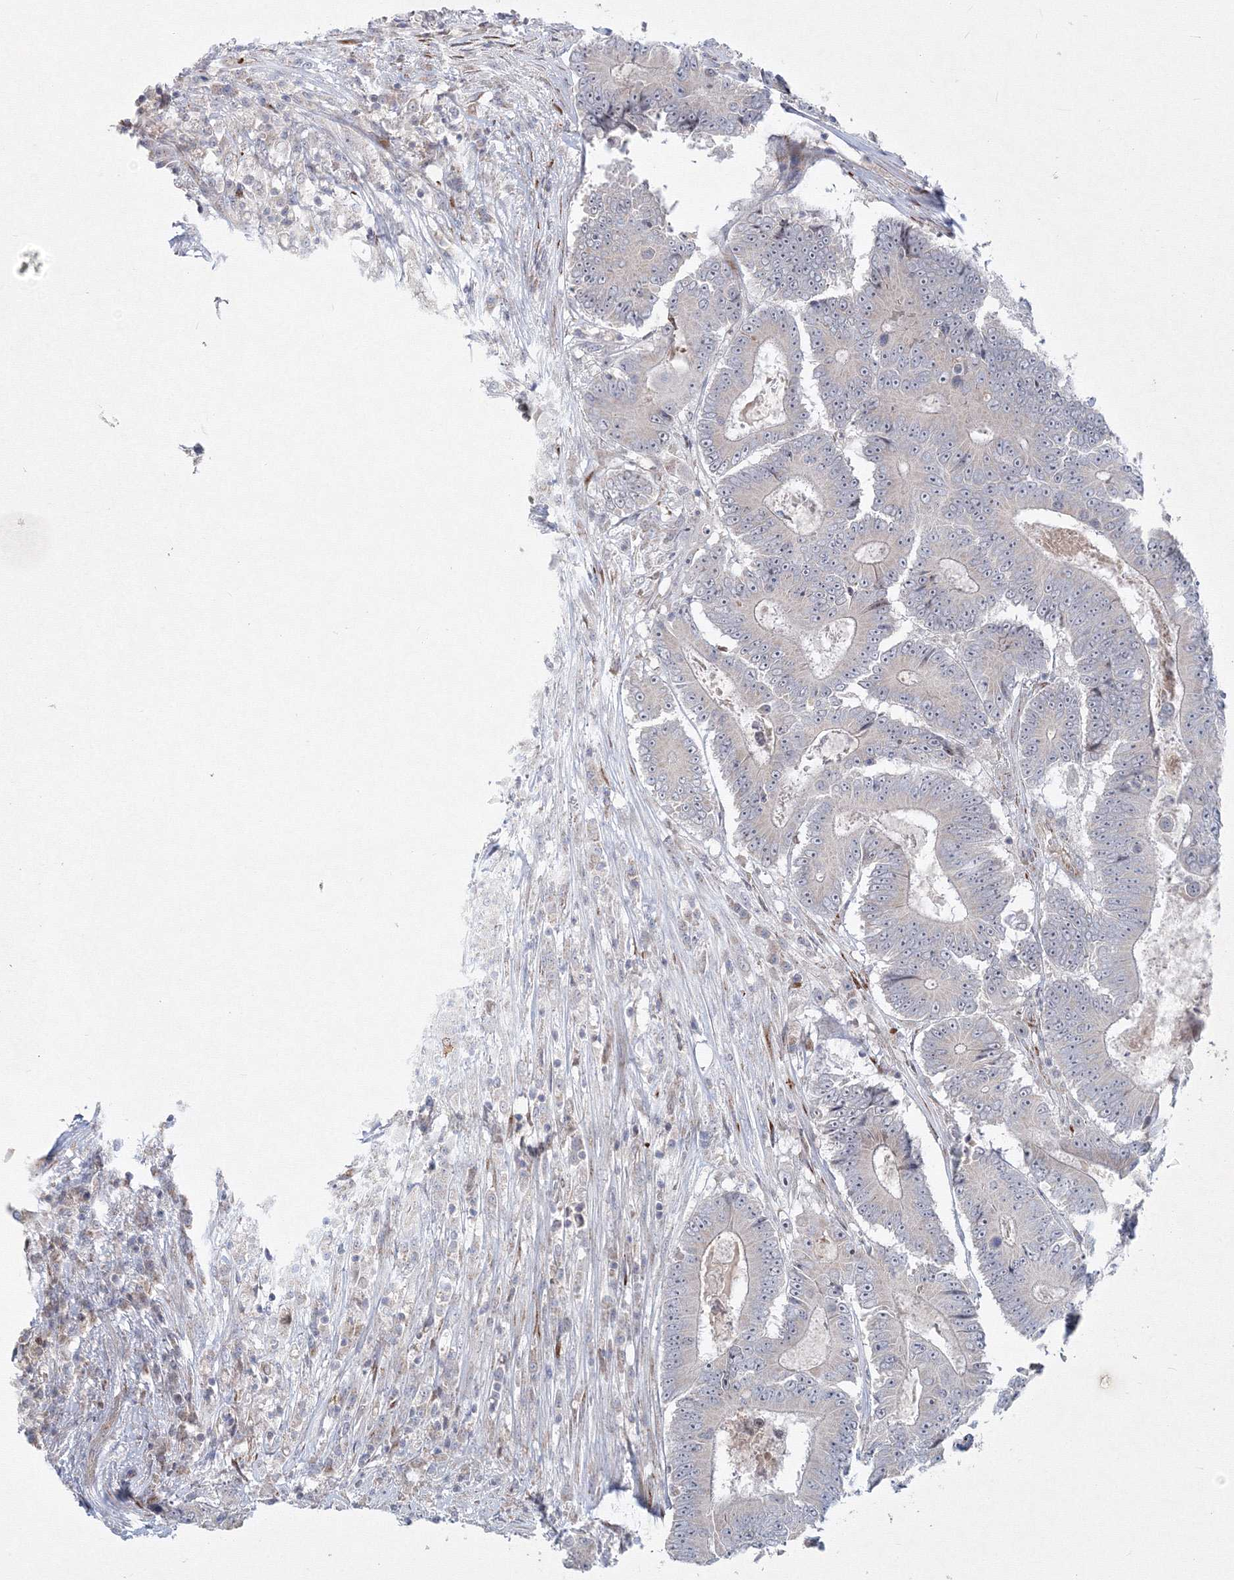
{"staining": {"intensity": "negative", "quantity": "none", "location": "none"}, "tissue": "colorectal cancer", "cell_type": "Tumor cells", "image_type": "cancer", "snomed": [{"axis": "morphology", "description": "Adenocarcinoma, NOS"}, {"axis": "topography", "description": "Colon"}], "caption": "DAB immunohistochemical staining of colorectal adenocarcinoma exhibits no significant expression in tumor cells.", "gene": "WDR49", "patient": {"sex": "male", "age": 83}}